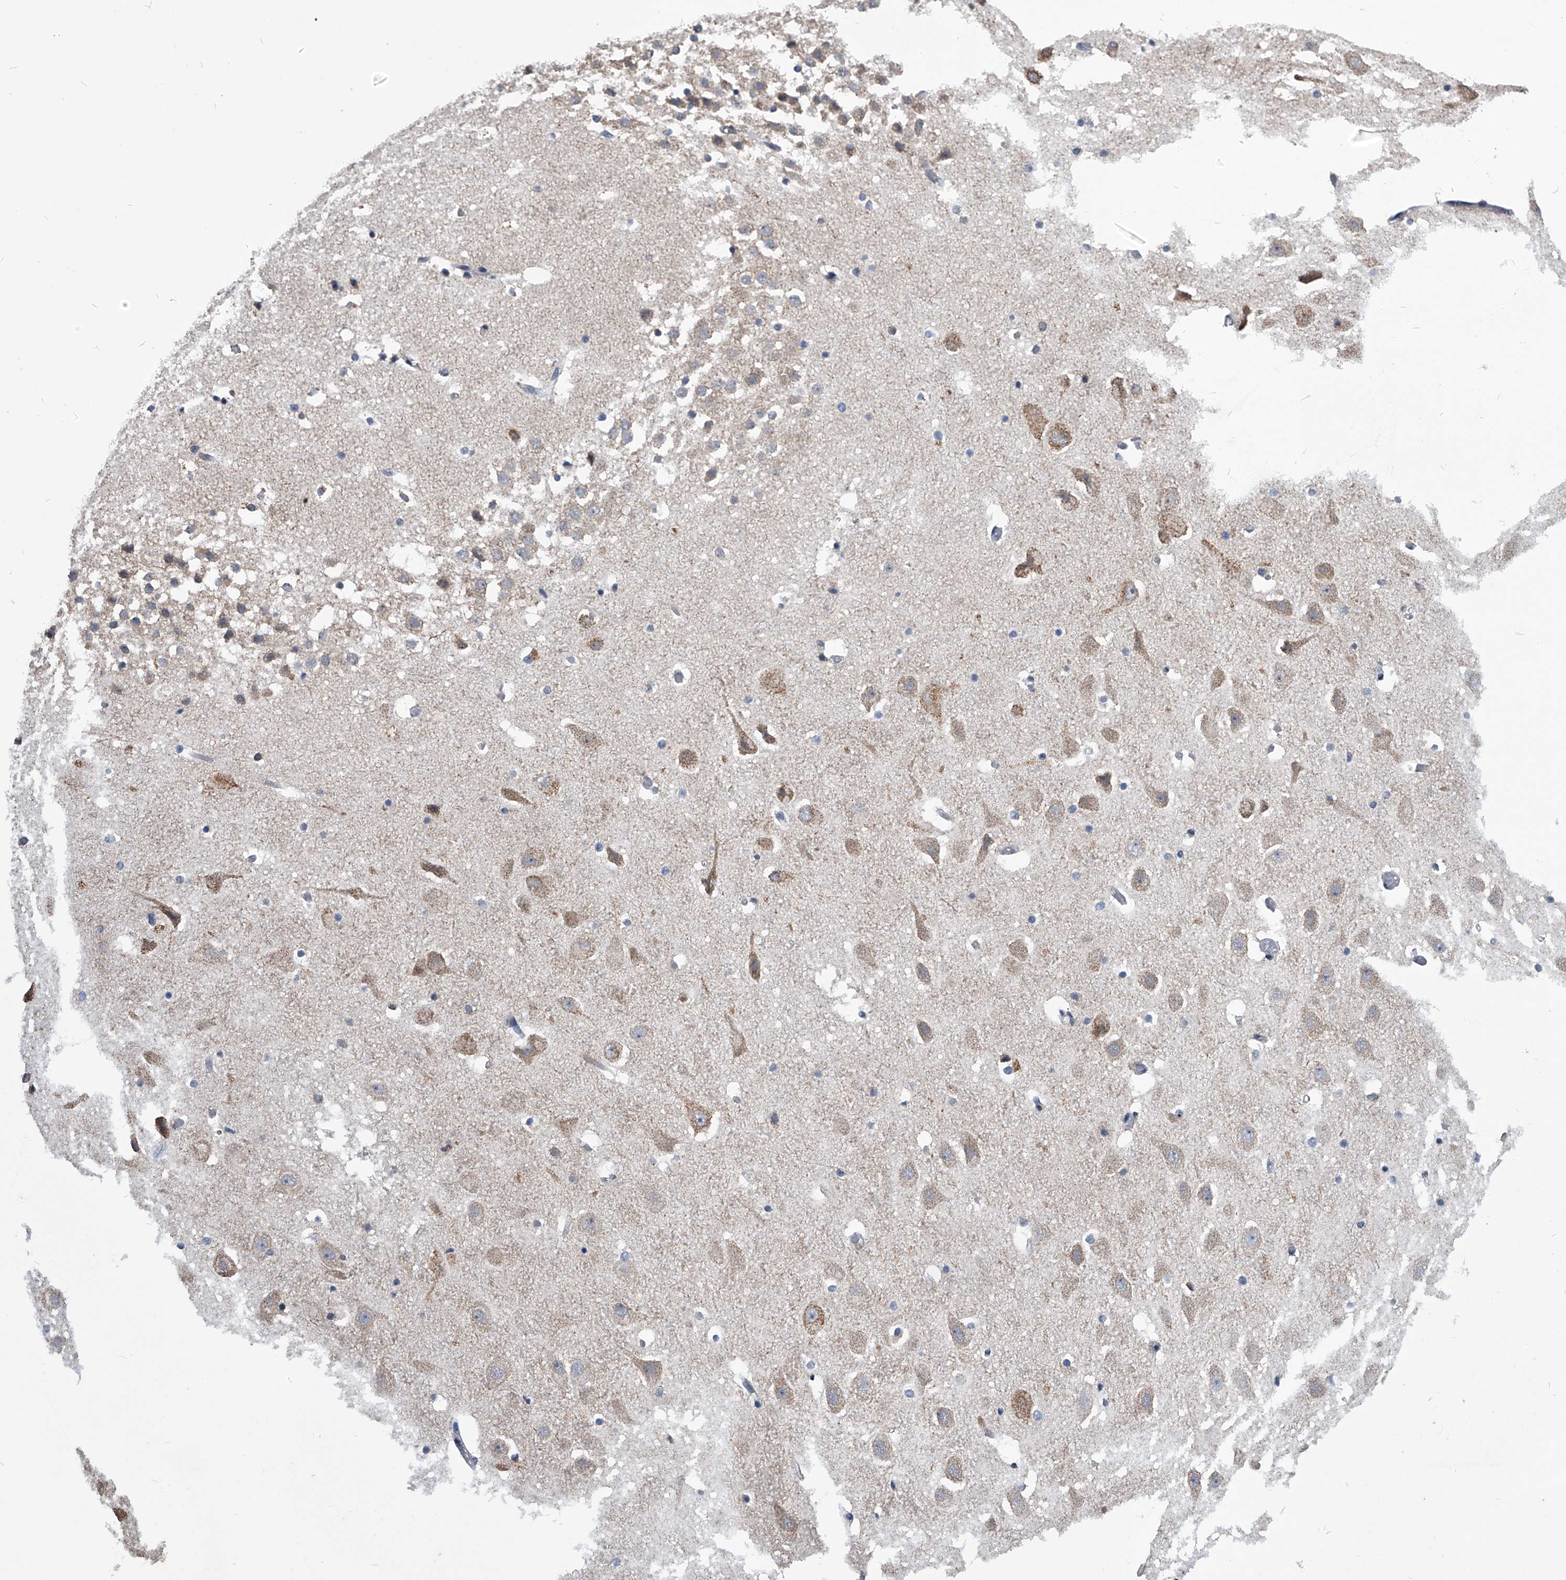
{"staining": {"intensity": "moderate", "quantity": "<25%", "location": "cytoplasmic/membranous"}, "tissue": "hippocampus", "cell_type": "Glial cells", "image_type": "normal", "snomed": [{"axis": "morphology", "description": "Normal tissue, NOS"}, {"axis": "topography", "description": "Hippocampus"}], "caption": "Immunohistochemistry (IHC) micrograph of unremarkable hippocampus: hippocampus stained using immunohistochemistry displays low levels of moderate protein expression localized specifically in the cytoplasmic/membranous of glial cells, appearing as a cytoplasmic/membranous brown color.", "gene": "OAT", "patient": {"sex": "female", "age": 52}}